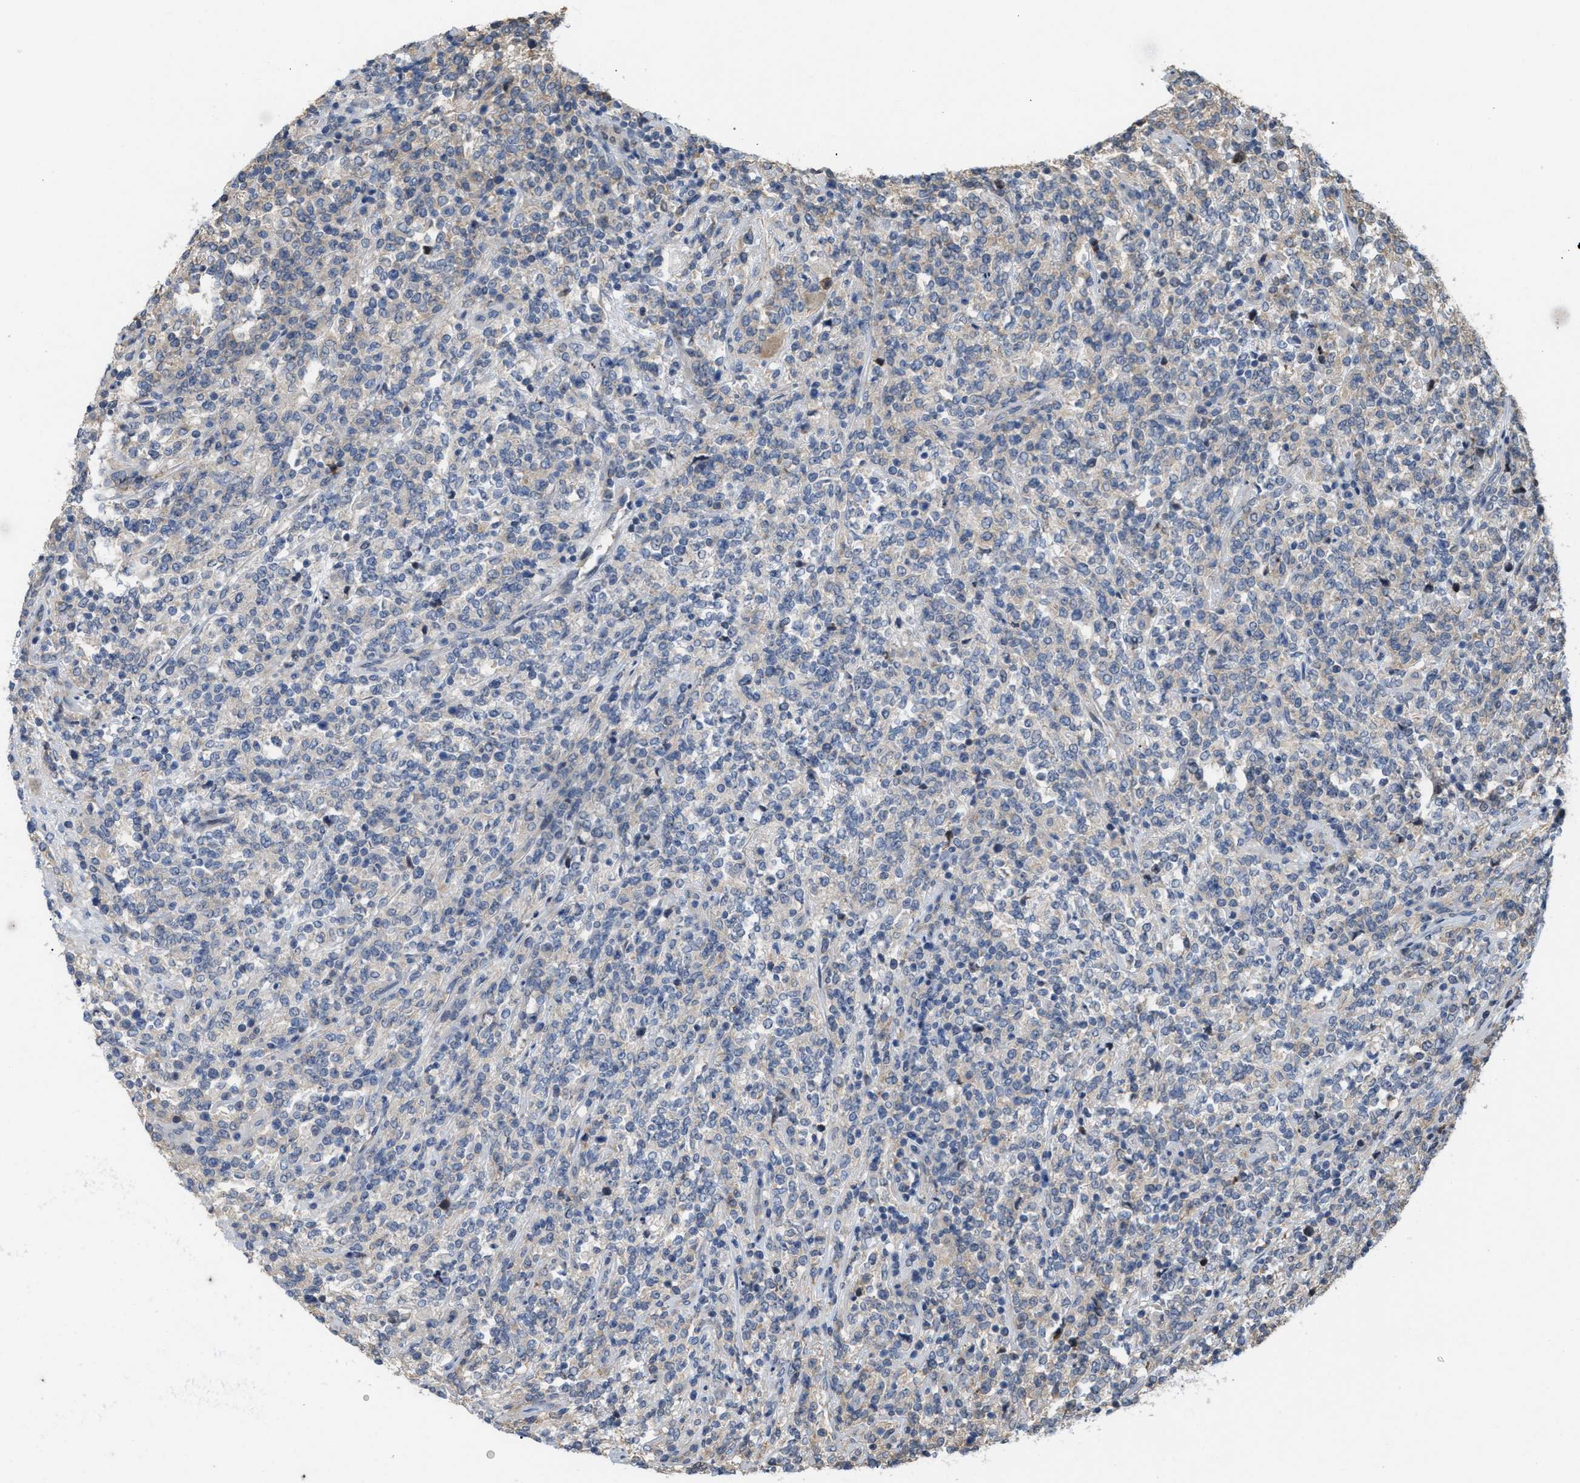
{"staining": {"intensity": "negative", "quantity": "none", "location": "none"}, "tissue": "lymphoma", "cell_type": "Tumor cells", "image_type": "cancer", "snomed": [{"axis": "morphology", "description": "Malignant lymphoma, non-Hodgkin's type, High grade"}, {"axis": "topography", "description": "Soft tissue"}], "caption": "IHC image of neoplastic tissue: human high-grade malignant lymphoma, non-Hodgkin's type stained with DAB demonstrates no significant protein expression in tumor cells.", "gene": "CSNK1A1", "patient": {"sex": "male", "age": 18}}